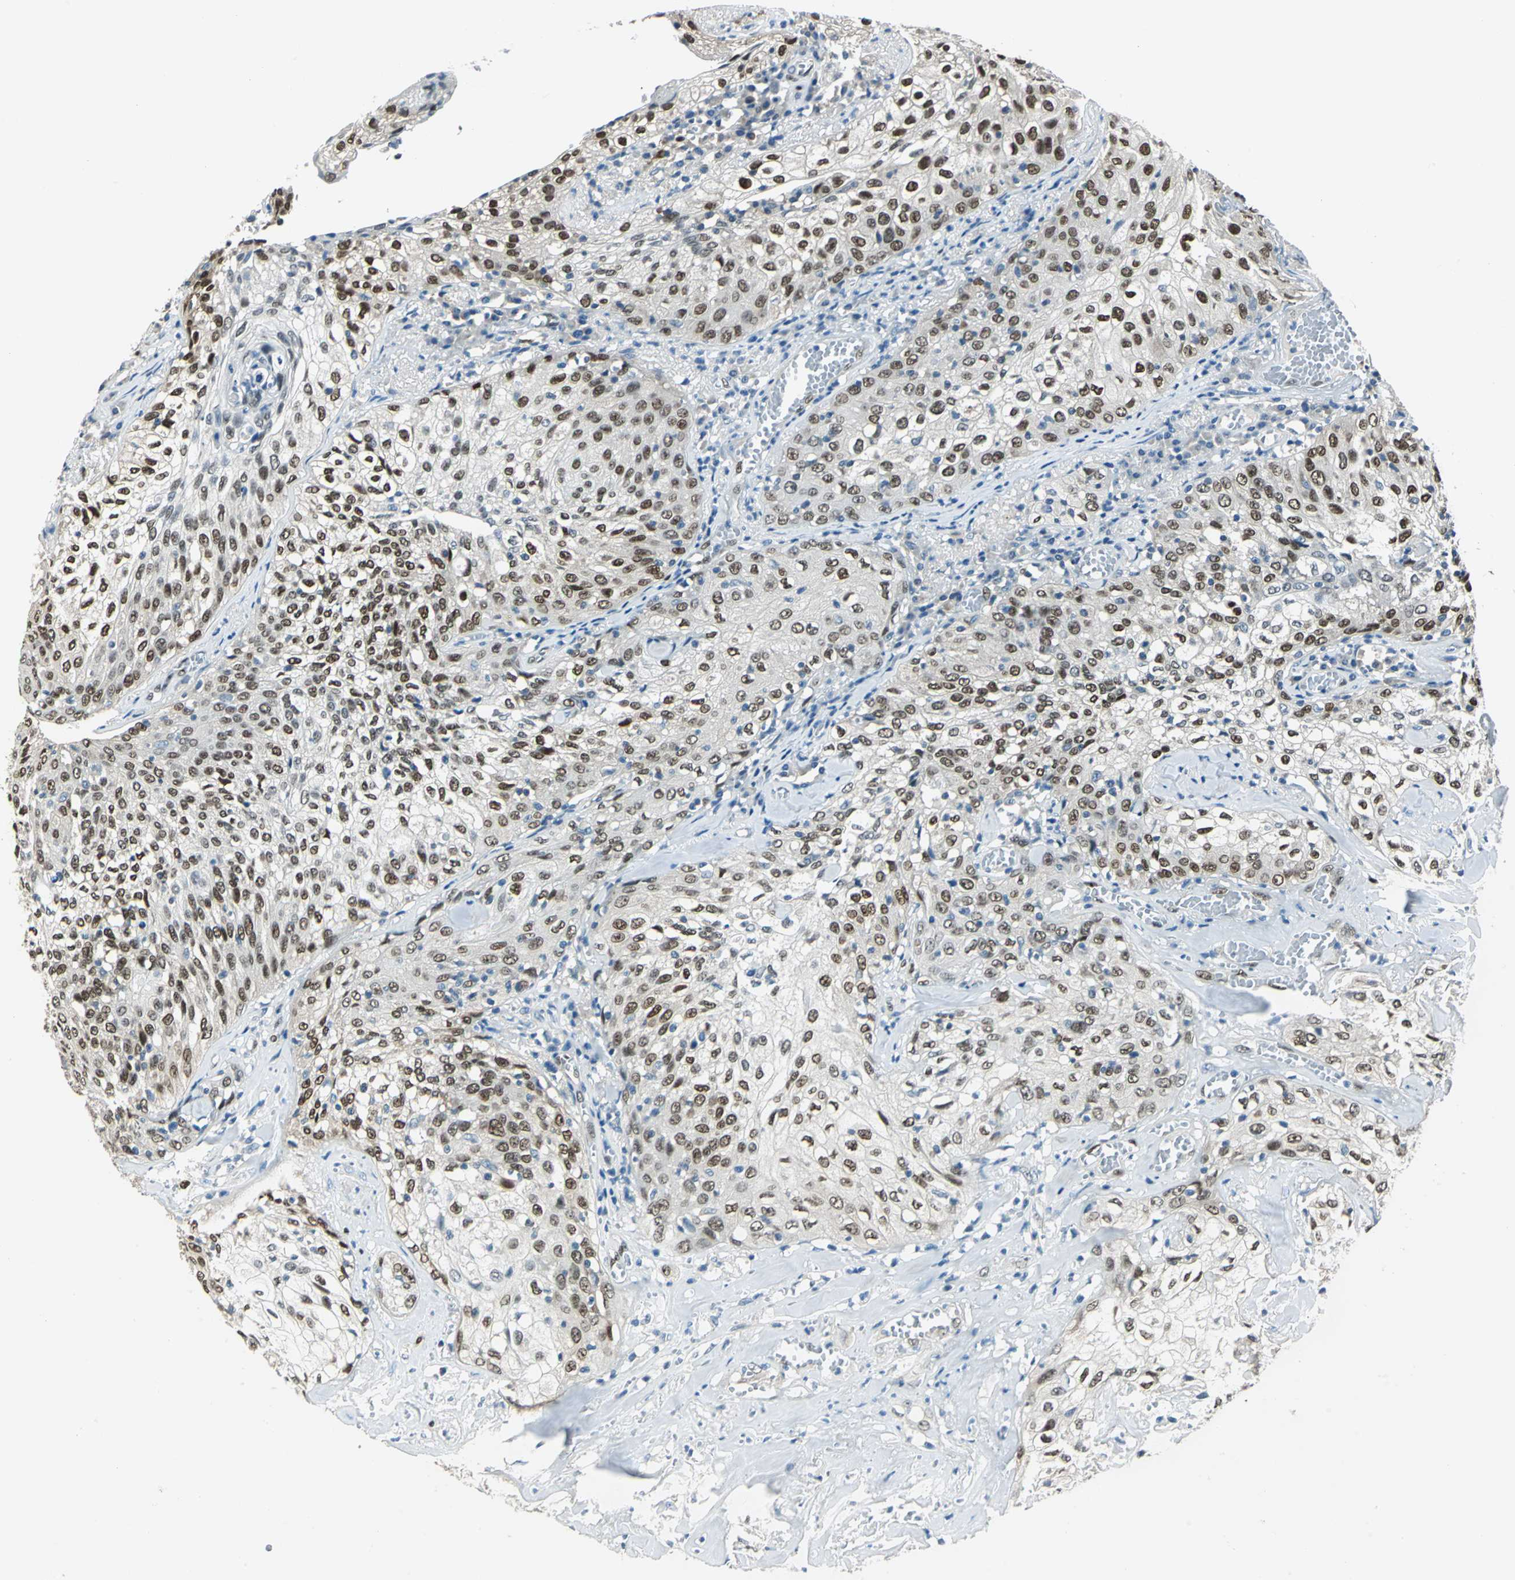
{"staining": {"intensity": "strong", "quantity": ">75%", "location": "cytoplasmic/membranous,nuclear"}, "tissue": "skin cancer", "cell_type": "Tumor cells", "image_type": "cancer", "snomed": [{"axis": "morphology", "description": "Squamous cell carcinoma, NOS"}, {"axis": "topography", "description": "Skin"}], "caption": "Strong cytoplasmic/membranous and nuclear protein staining is present in approximately >75% of tumor cells in skin cancer (squamous cell carcinoma).", "gene": "NFIA", "patient": {"sex": "male", "age": 65}}